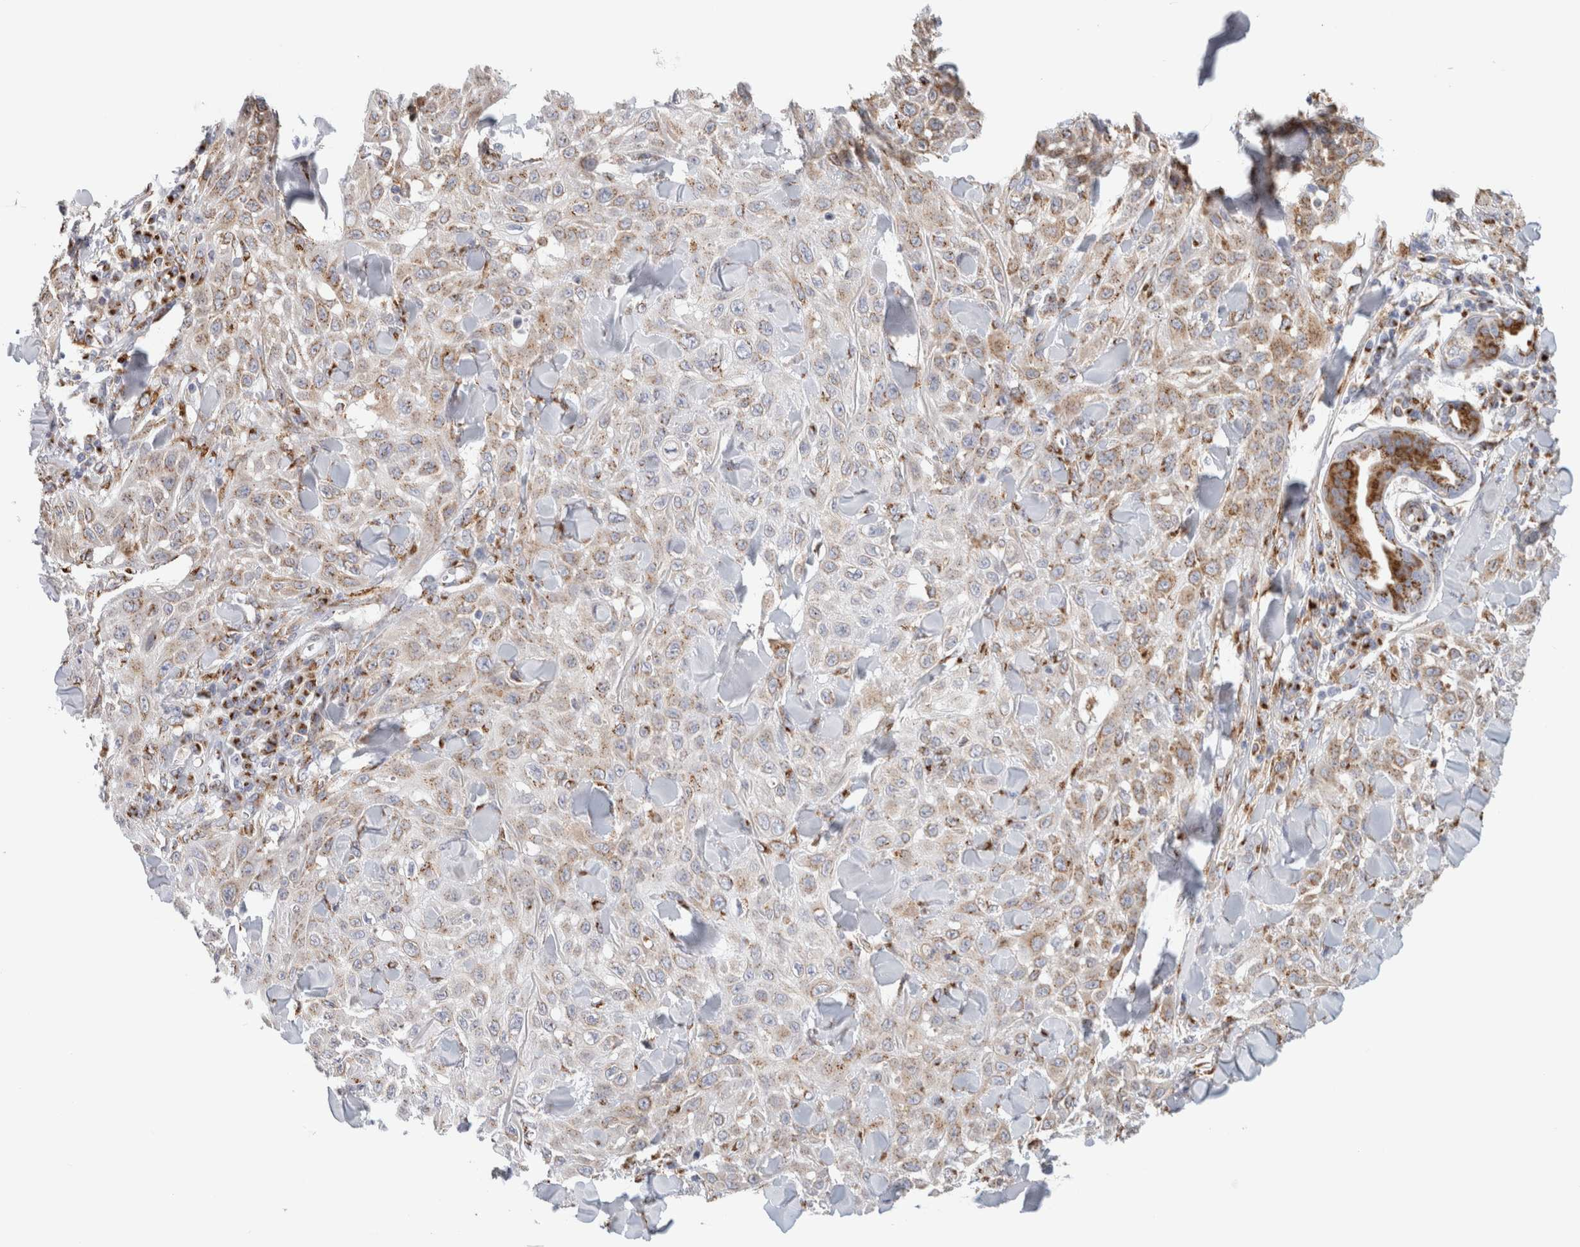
{"staining": {"intensity": "weak", "quantity": ">75%", "location": "cytoplasmic/membranous"}, "tissue": "skin cancer", "cell_type": "Tumor cells", "image_type": "cancer", "snomed": [{"axis": "morphology", "description": "Squamous cell carcinoma, NOS"}, {"axis": "topography", "description": "Skin"}], "caption": "Tumor cells exhibit low levels of weak cytoplasmic/membranous positivity in approximately >75% of cells in skin squamous cell carcinoma. (Stains: DAB in brown, nuclei in blue, Microscopy: brightfield microscopy at high magnification).", "gene": "MCFD2", "patient": {"sex": "male", "age": 24}}